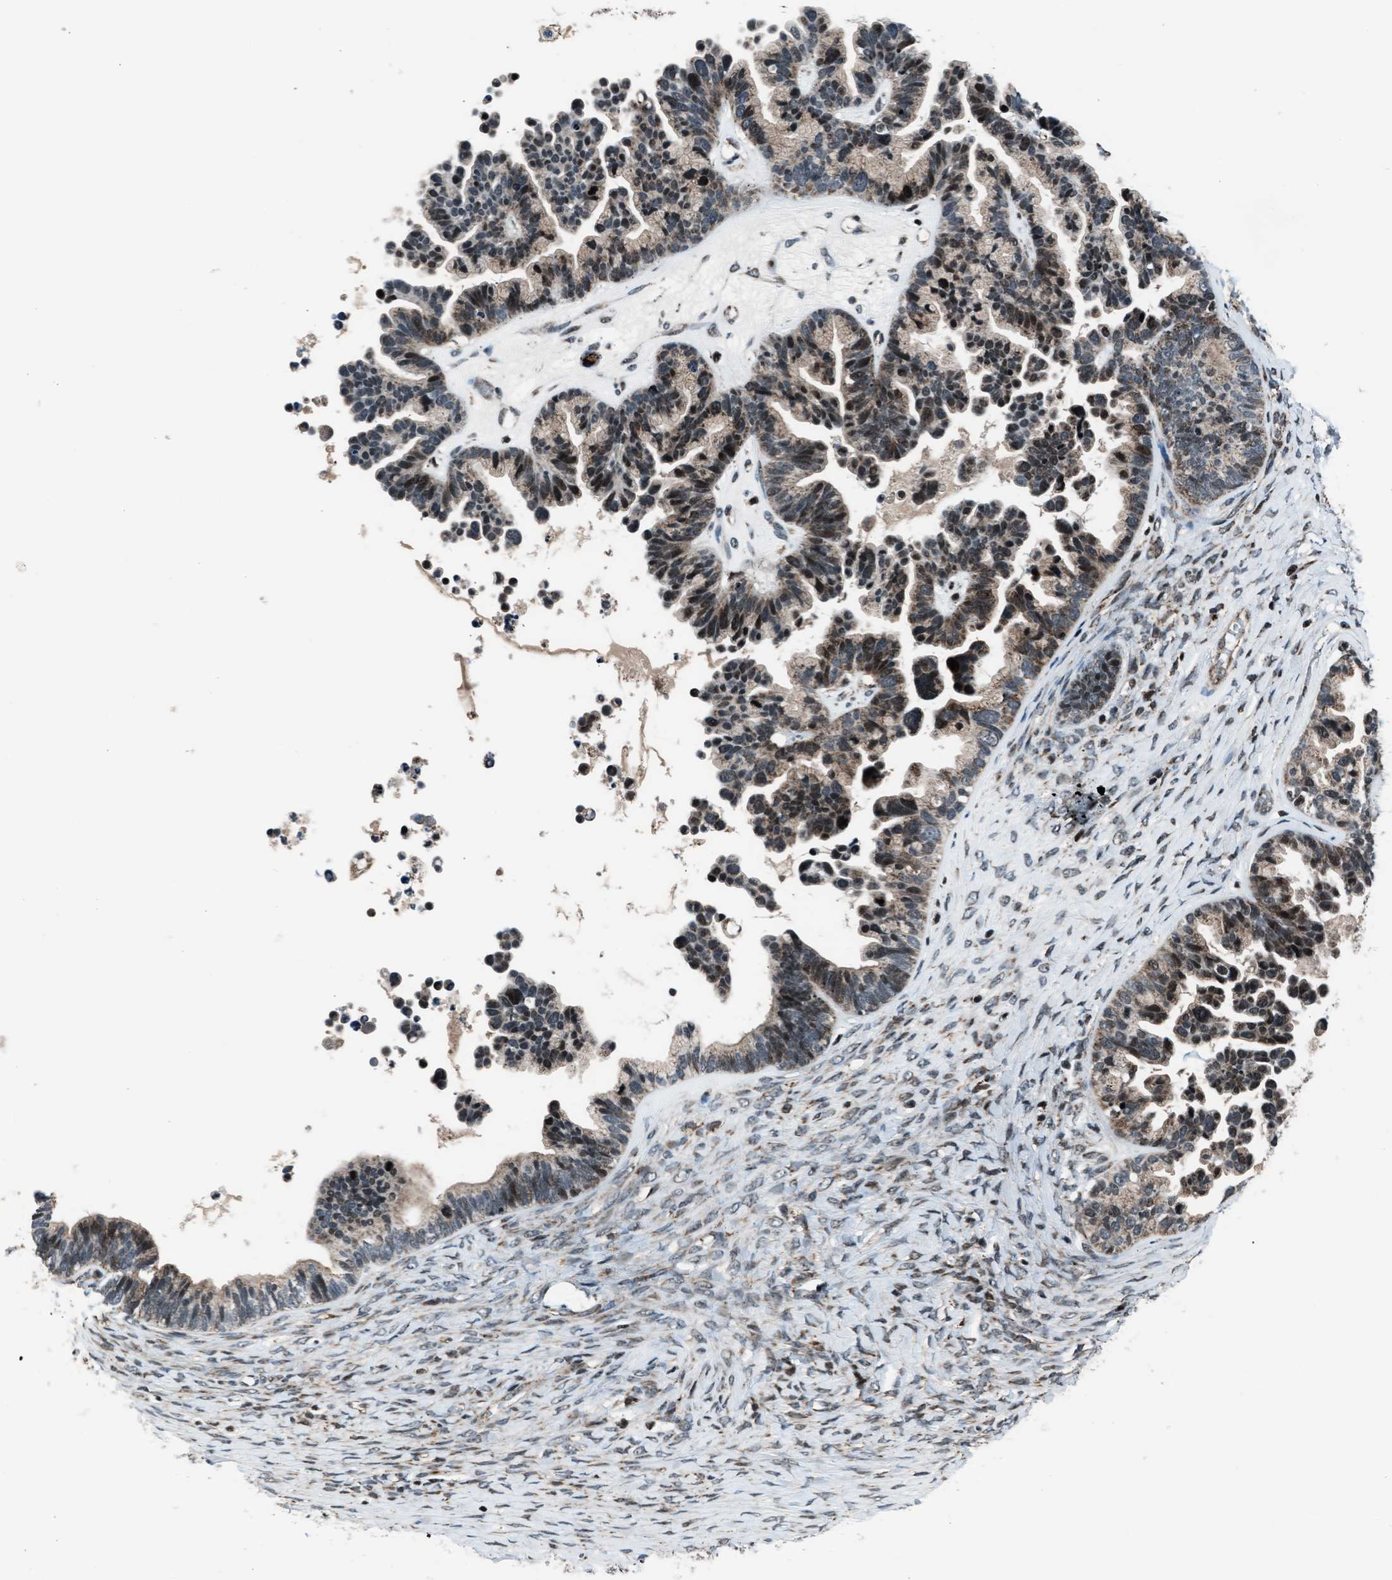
{"staining": {"intensity": "moderate", "quantity": "25%-75%", "location": "nuclear"}, "tissue": "ovarian cancer", "cell_type": "Tumor cells", "image_type": "cancer", "snomed": [{"axis": "morphology", "description": "Cystadenocarcinoma, serous, NOS"}, {"axis": "topography", "description": "Ovary"}], "caption": "Brown immunohistochemical staining in ovarian cancer (serous cystadenocarcinoma) reveals moderate nuclear staining in about 25%-75% of tumor cells.", "gene": "MORC3", "patient": {"sex": "female", "age": 56}}